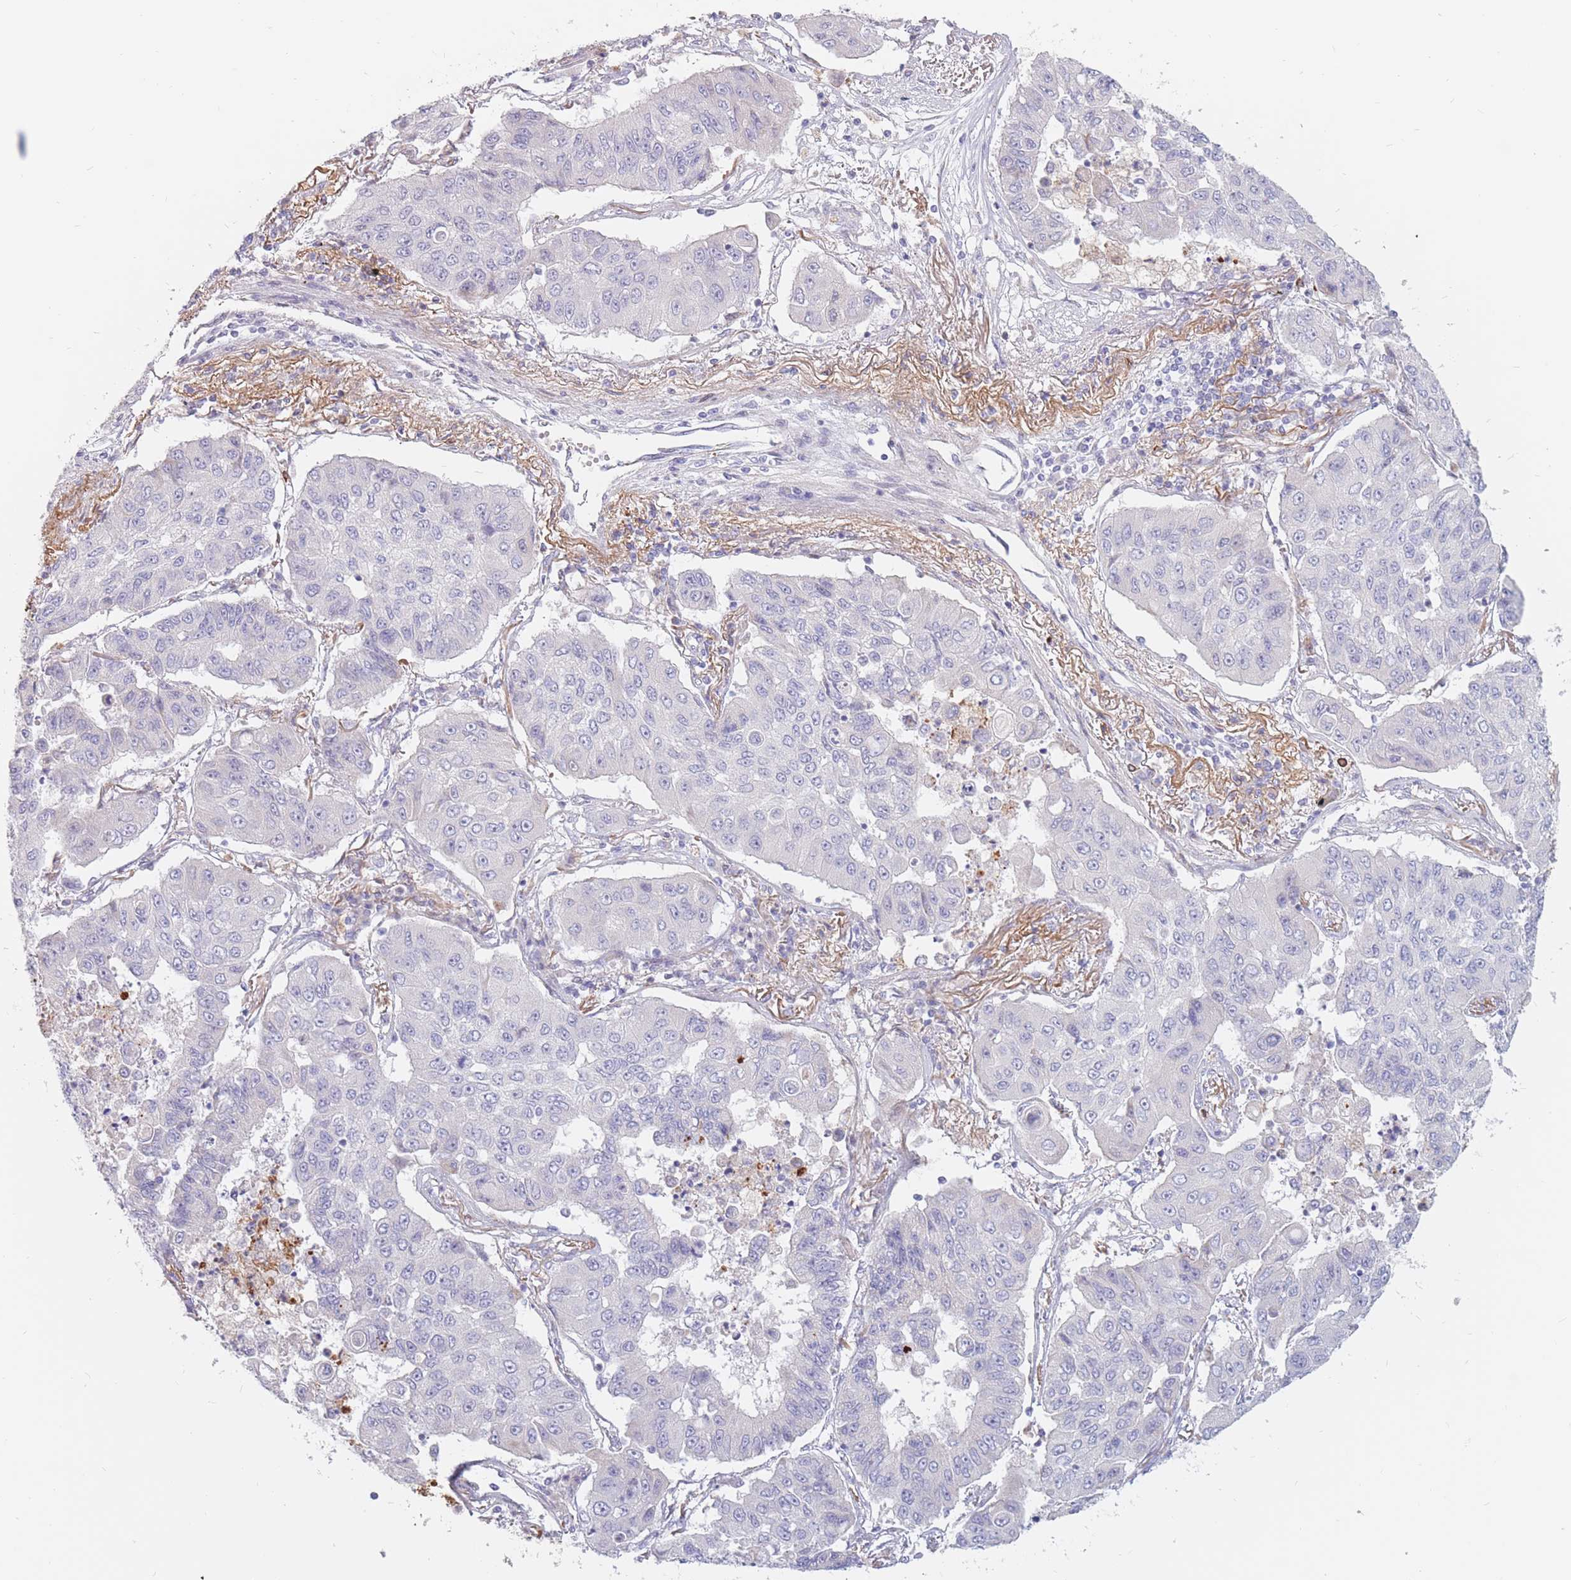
{"staining": {"intensity": "negative", "quantity": "none", "location": "none"}, "tissue": "lung cancer", "cell_type": "Tumor cells", "image_type": "cancer", "snomed": [{"axis": "morphology", "description": "Squamous cell carcinoma, NOS"}, {"axis": "topography", "description": "Lung"}], "caption": "Immunohistochemistry micrograph of neoplastic tissue: squamous cell carcinoma (lung) stained with DAB exhibits no significant protein staining in tumor cells.", "gene": "PTGDR", "patient": {"sex": "male", "age": 74}}